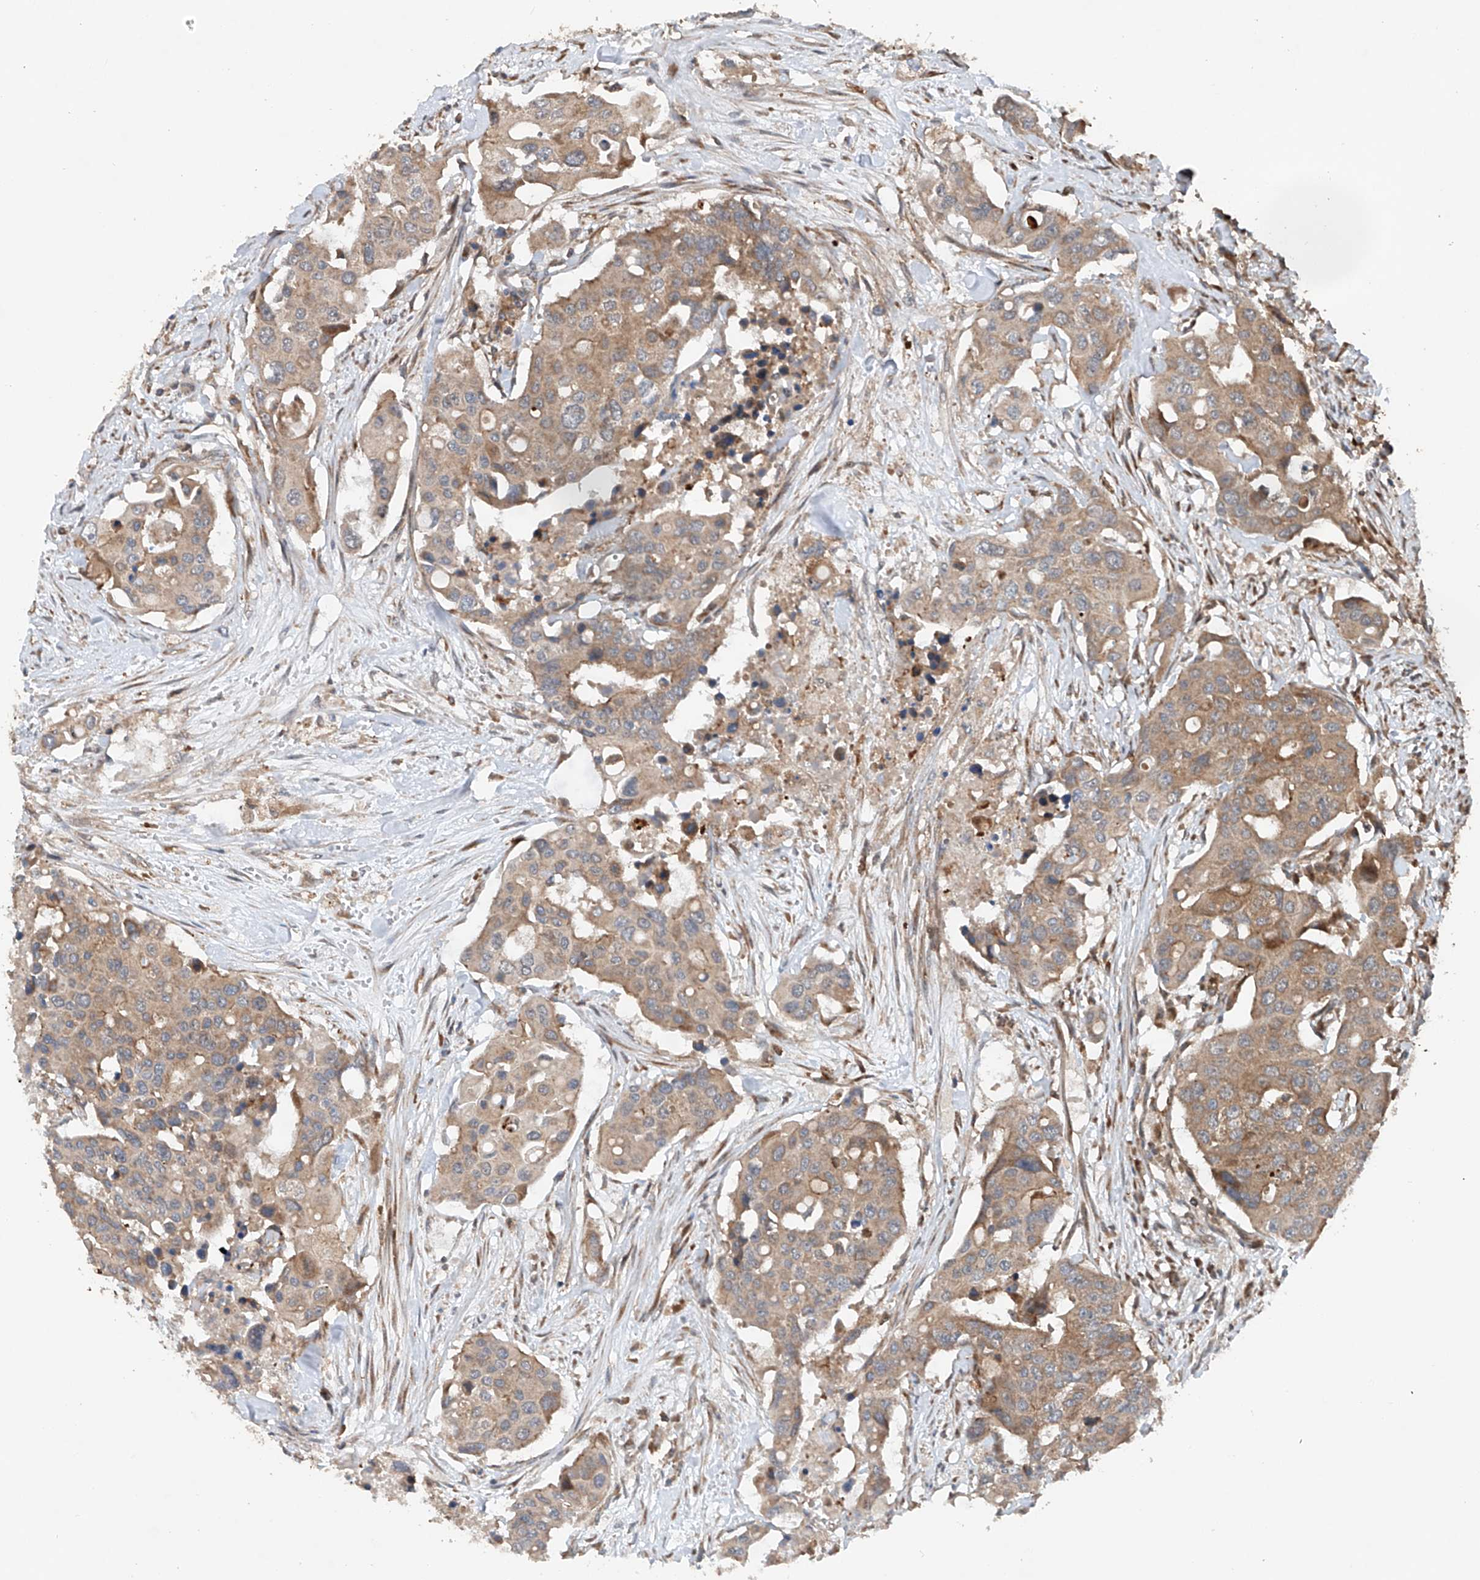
{"staining": {"intensity": "moderate", "quantity": ">75%", "location": "cytoplasmic/membranous"}, "tissue": "colorectal cancer", "cell_type": "Tumor cells", "image_type": "cancer", "snomed": [{"axis": "morphology", "description": "Adenocarcinoma, NOS"}, {"axis": "topography", "description": "Colon"}], "caption": "An immunohistochemistry photomicrograph of tumor tissue is shown. Protein staining in brown shows moderate cytoplasmic/membranous positivity in colorectal adenocarcinoma within tumor cells. (brown staining indicates protein expression, while blue staining denotes nuclei).", "gene": "CEP85L", "patient": {"sex": "male", "age": 77}}